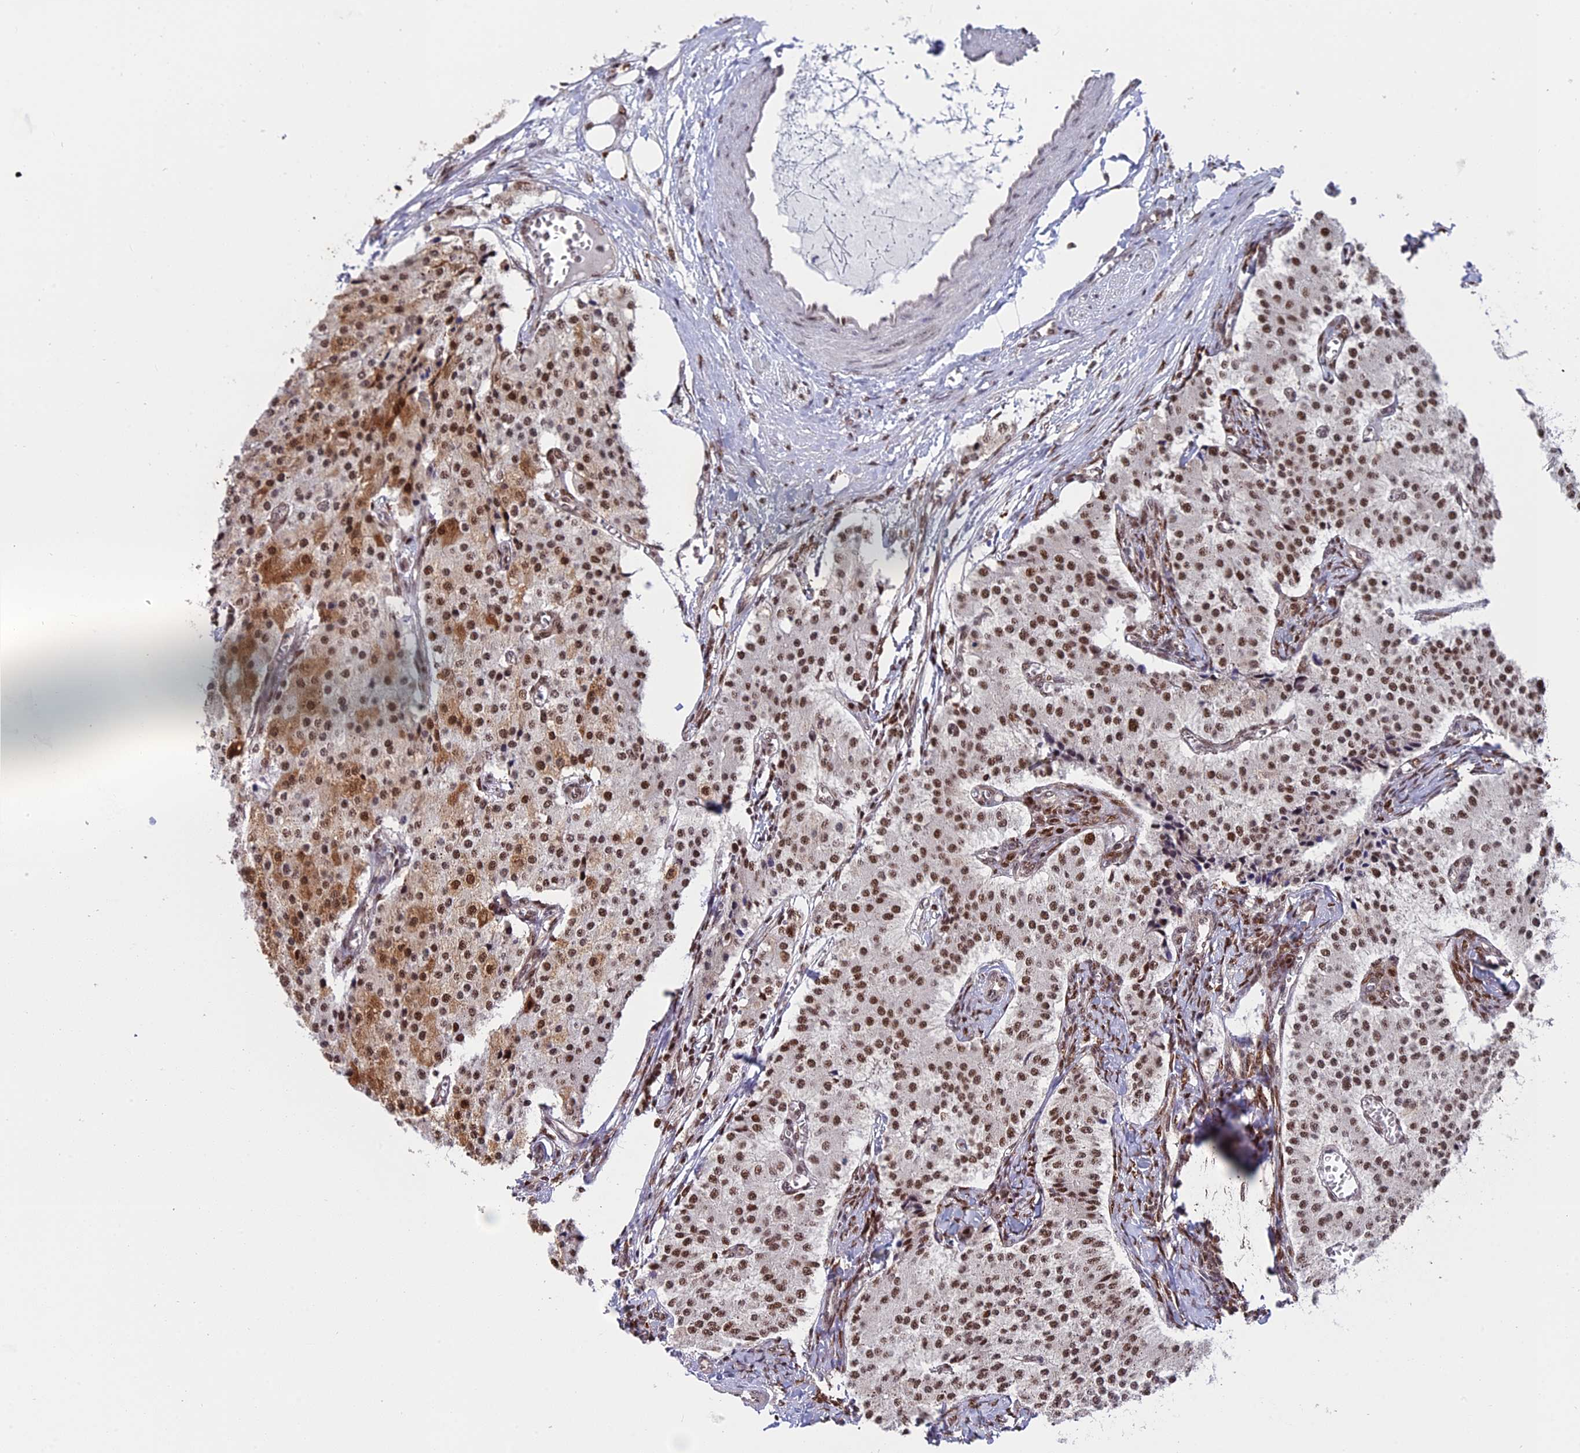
{"staining": {"intensity": "moderate", "quantity": ">75%", "location": "nuclear"}, "tissue": "carcinoid", "cell_type": "Tumor cells", "image_type": "cancer", "snomed": [{"axis": "morphology", "description": "Carcinoid, malignant, NOS"}, {"axis": "topography", "description": "Colon"}], "caption": "Protein staining exhibits moderate nuclear positivity in approximately >75% of tumor cells in carcinoid. (DAB IHC with brightfield microscopy, high magnification).", "gene": "RAMAC", "patient": {"sex": "female", "age": 52}}